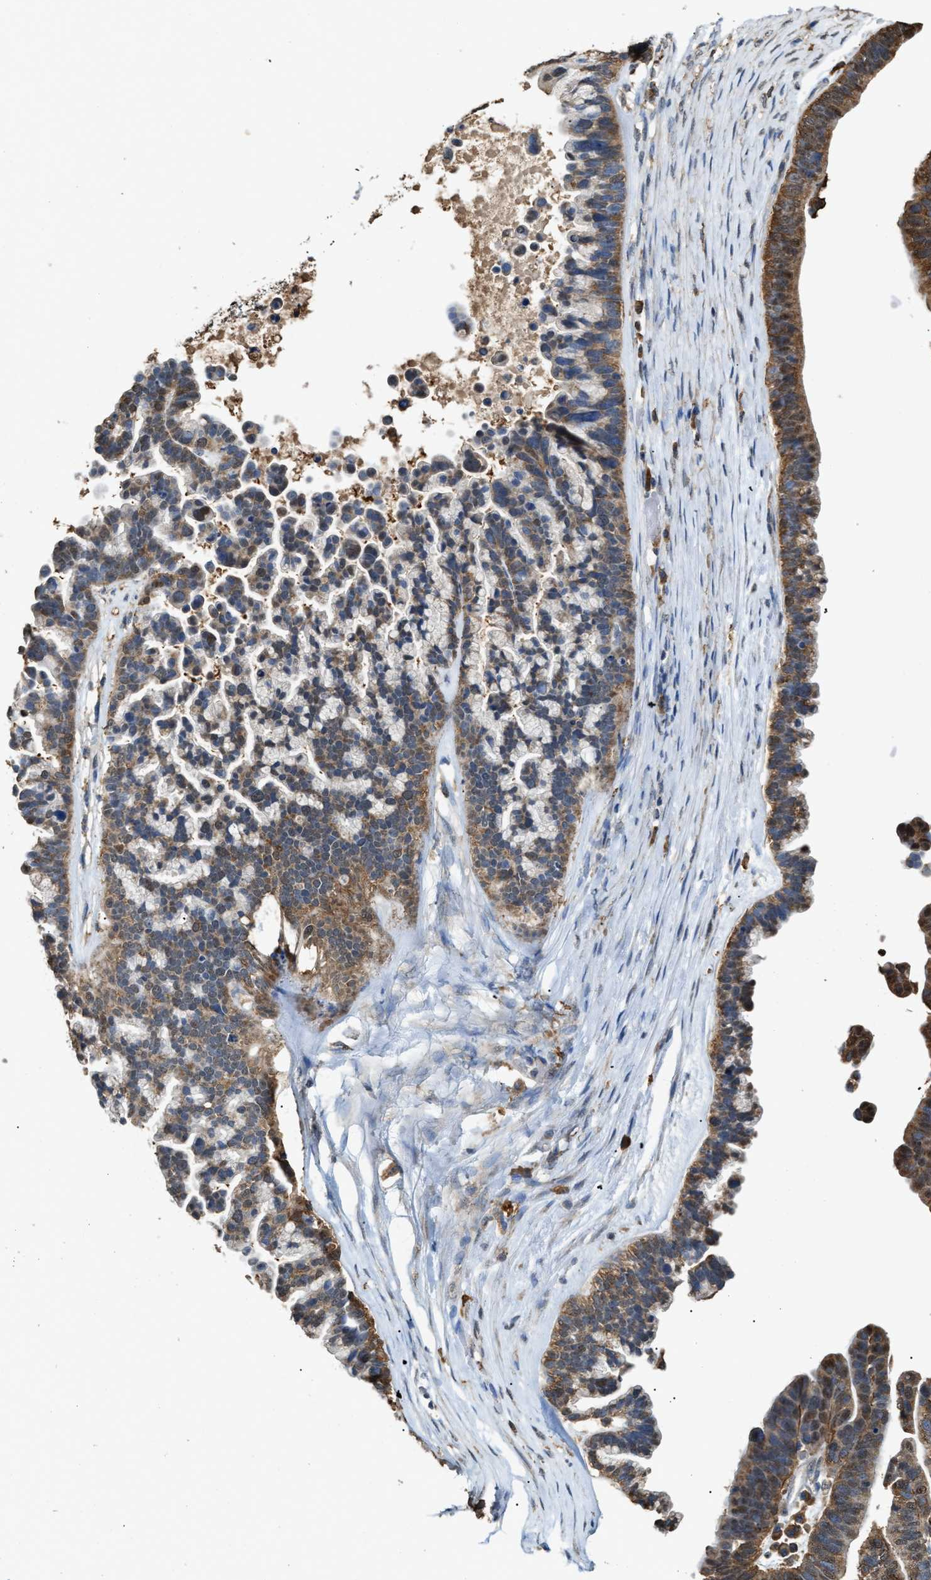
{"staining": {"intensity": "moderate", "quantity": ">75%", "location": "cytoplasmic/membranous"}, "tissue": "ovarian cancer", "cell_type": "Tumor cells", "image_type": "cancer", "snomed": [{"axis": "morphology", "description": "Cystadenocarcinoma, serous, NOS"}, {"axis": "topography", "description": "Ovary"}], "caption": "Tumor cells demonstrate medium levels of moderate cytoplasmic/membranous positivity in about >75% of cells in human ovarian cancer (serous cystadenocarcinoma). Using DAB (3,3'-diaminobenzidine) (brown) and hematoxylin (blue) stains, captured at high magnification using brightfield microscopy.", "gene": "GCN1", "patient": {"sex": "female", "age": 56}}